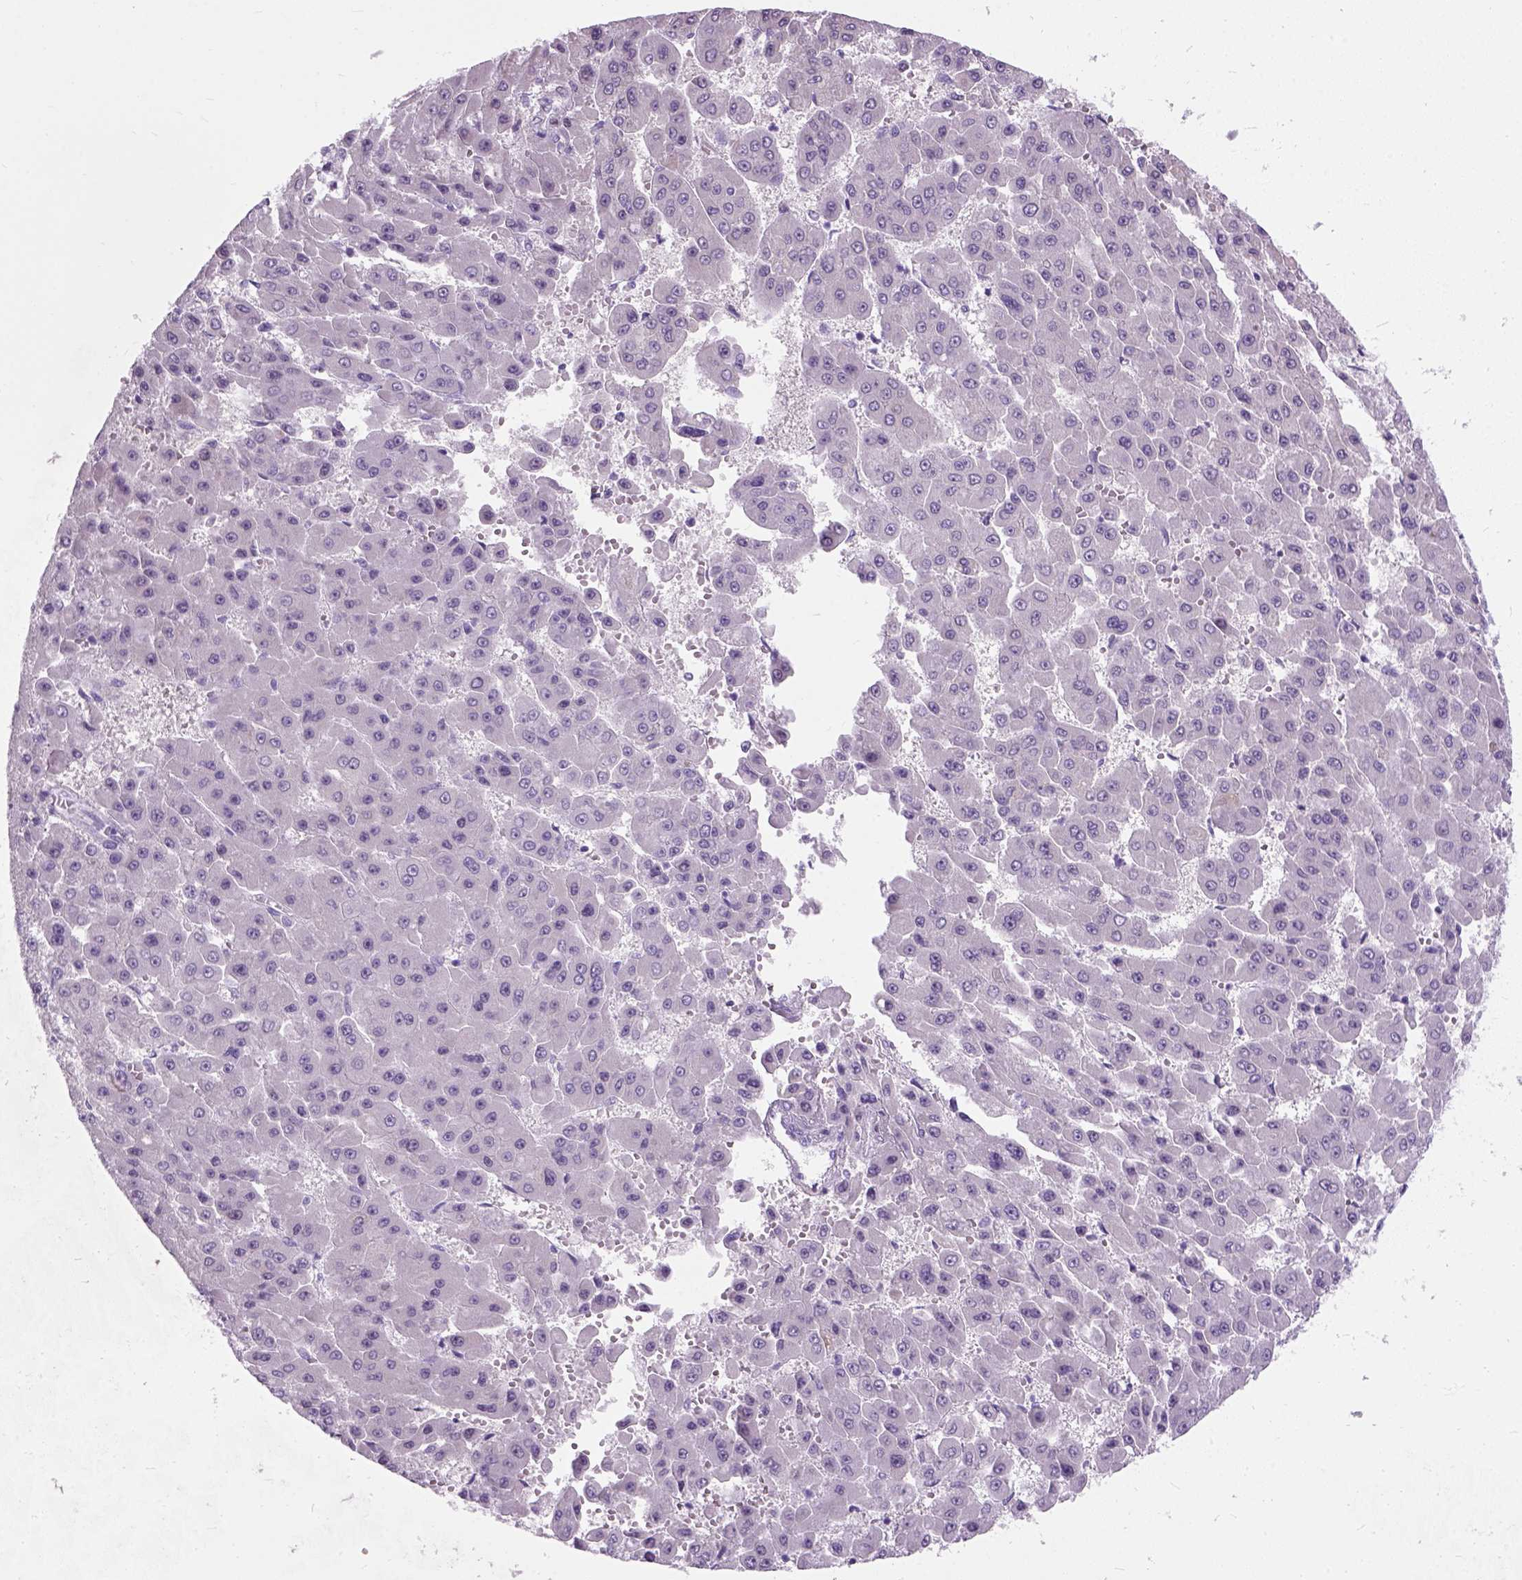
{"staining": {"intensity": "negative", "quantity": "none", "location": "none"}, "tissue": "liver cancer", "cell_type": "Tumor cells", "image_type": "cancer", "snomed": [{"axis": "morphology", "description": "Carcinoma, Hepatocellular, NOS"}, {"axis": "topography", "description": "Liver"}], "caption": "High power microscopy image of an immunohistochemistry image of liver cancer, revealing no significant positivity in tumor cells.", "gene": "AXDND1", "patient": {"sex": "male", "age": 78}}